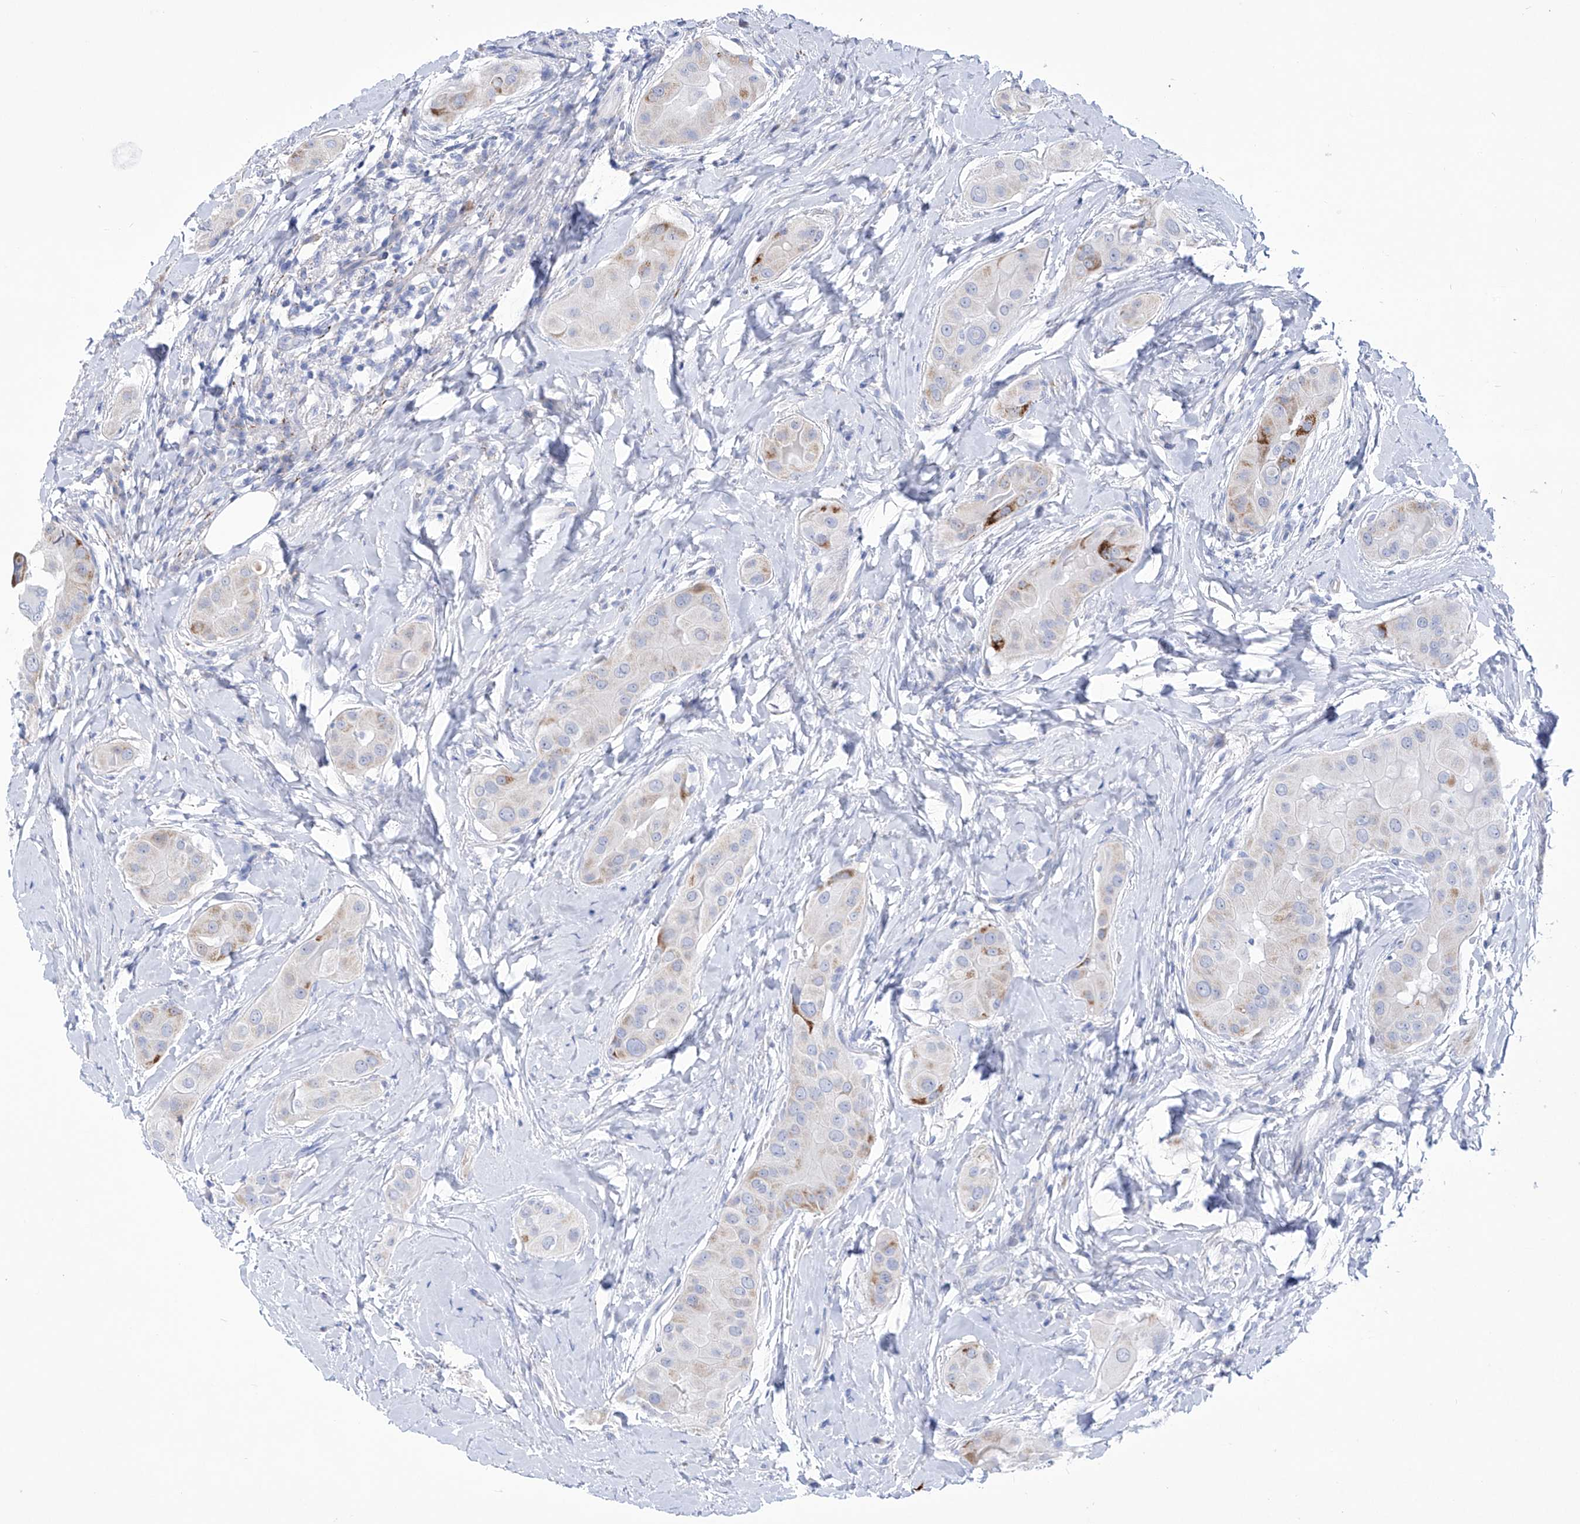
{"staining": {"intensity": "moderate", "quantity": "<25%", "location": "cytoplasmic/membranous"}, "tissue": "thyroid cancer", "cell_type": "Tumor cells", "image_type": "cancer", "snomed": [{"axis": "morphology", "description": "Papillary adenocarcinoma, NOS"}, {"axis": "topography", "description": "Thyroid gland"}], "caption": "The immunohistochemical stain shows moderate cytoplasmic/membranous expression in tumor cells of thyroid cancer tissue.", "gene": "C1orf87", "patient": {"sex": "male", "age": 33}}